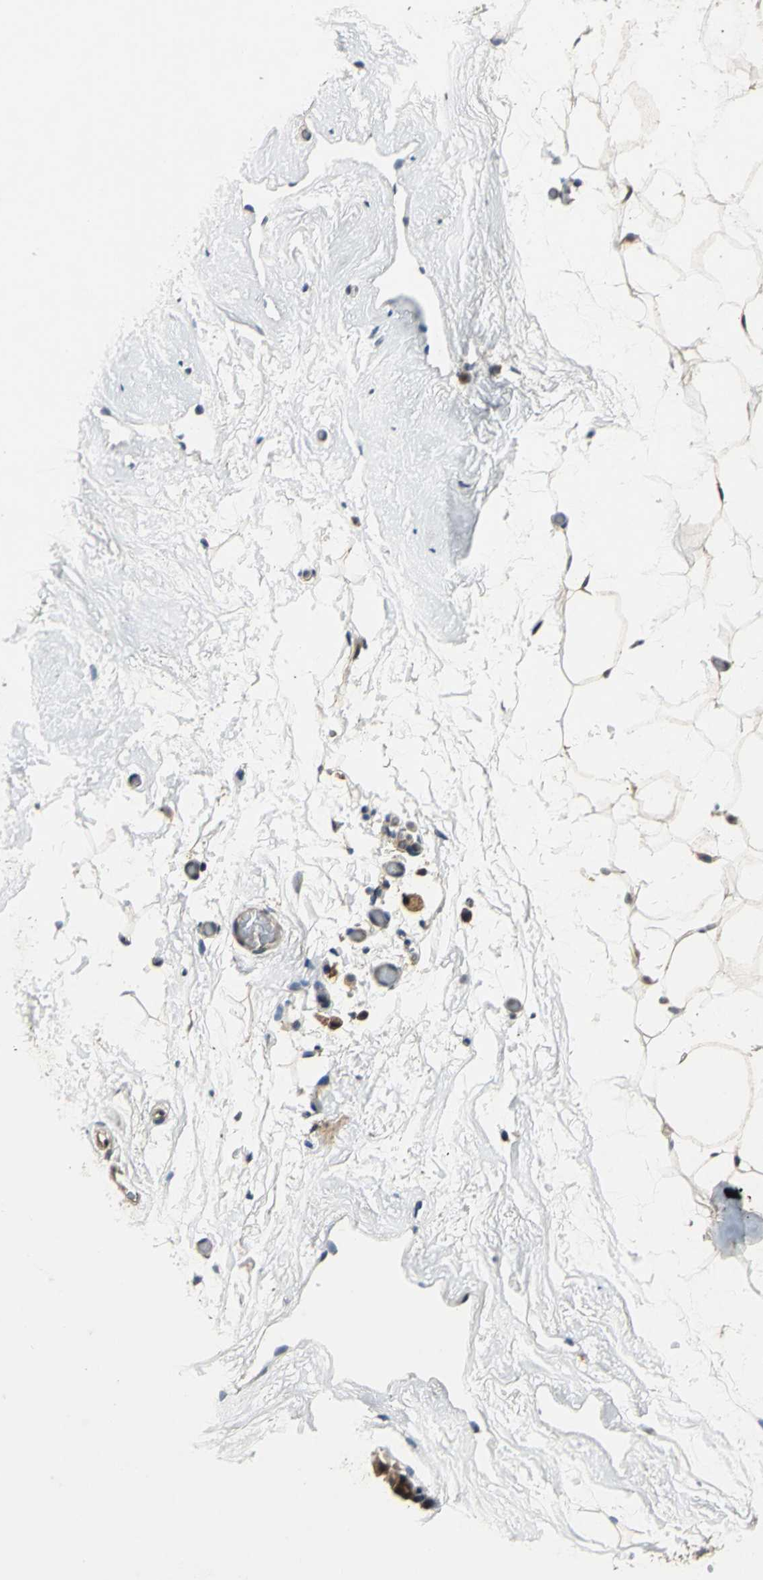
{"staining": {"intensity": "weak", "quantity": "25%-75%", "location": "cytoplasmic/membranous"}, "tissue": "breast", "cell_type": "Adipocytes", "image_type": "normal", "snomed": [{"axis": "morphology", "description": "Normal tissue, NOS"}, {"axis": "topography", "description": "Breast"}], "caption": "Protein staining demonstrates weak cytoplasmic/membranous positivity in about 25%-75% of adipocytes in normal breast.", "gene": "EIF2B2", "patient": {"sex": "female", "age": 75}}